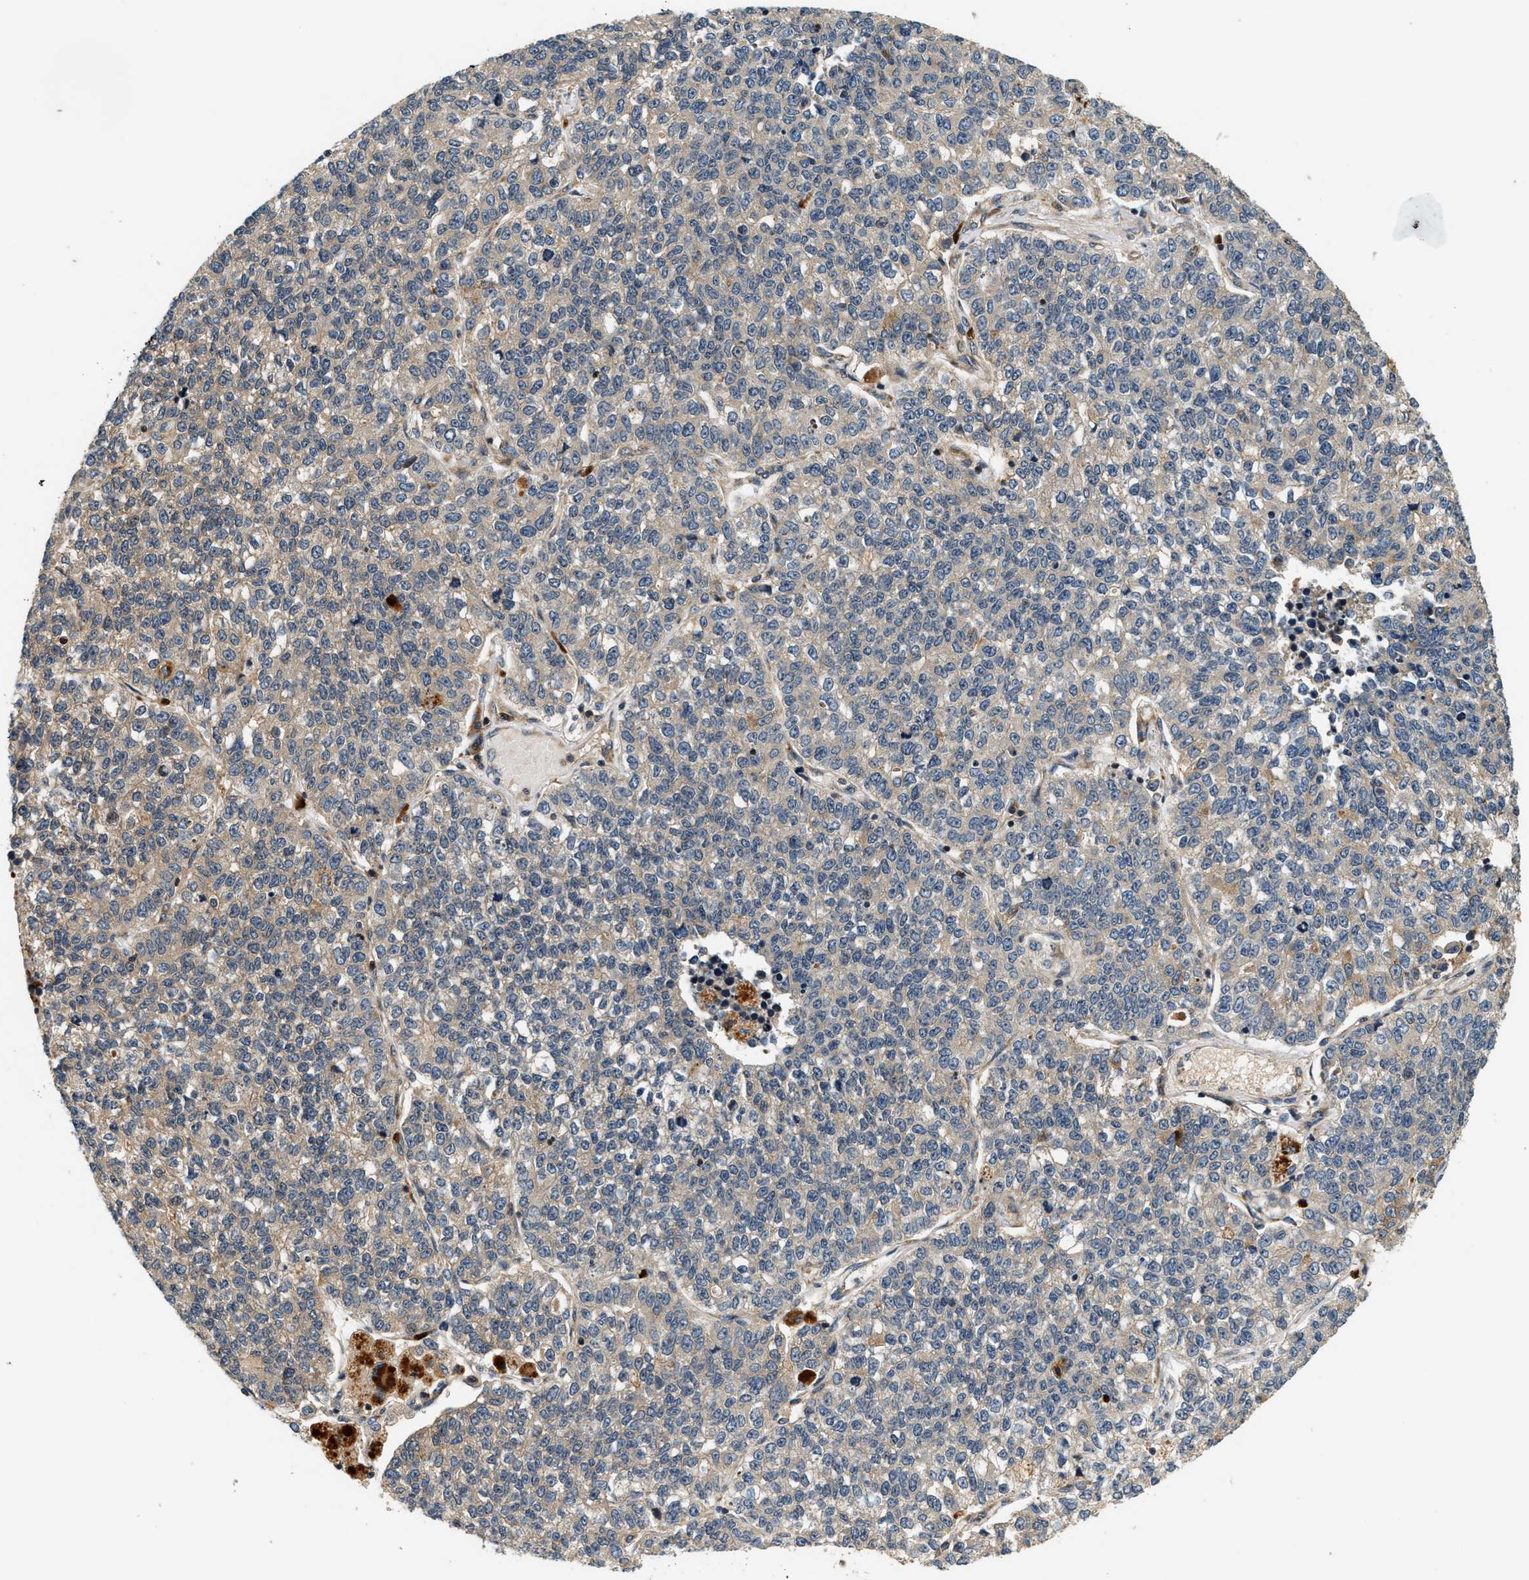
{"staining": {"intensity": "weak", "quantity": "25%-75%", "location": "cytoplasmic/membranous"}, "tissue": "lung cancer", "cell_type": "Tumor cells", "image_type": "cancer", "snomed": [{"axis": "morphology", "description": "Adenocarcinoma, NOS"}, {"axis": "topography", "description": "Lung"}], "caption": "Immunohistochemical staining of lung adenocarcinoma exhibits low levels of weak cytoplasmic/membranous protein positivity in approximately 25%-75% of tumor cells.", "gene": "SAMD9", "patient": {"sex": "male", "age": 49}}